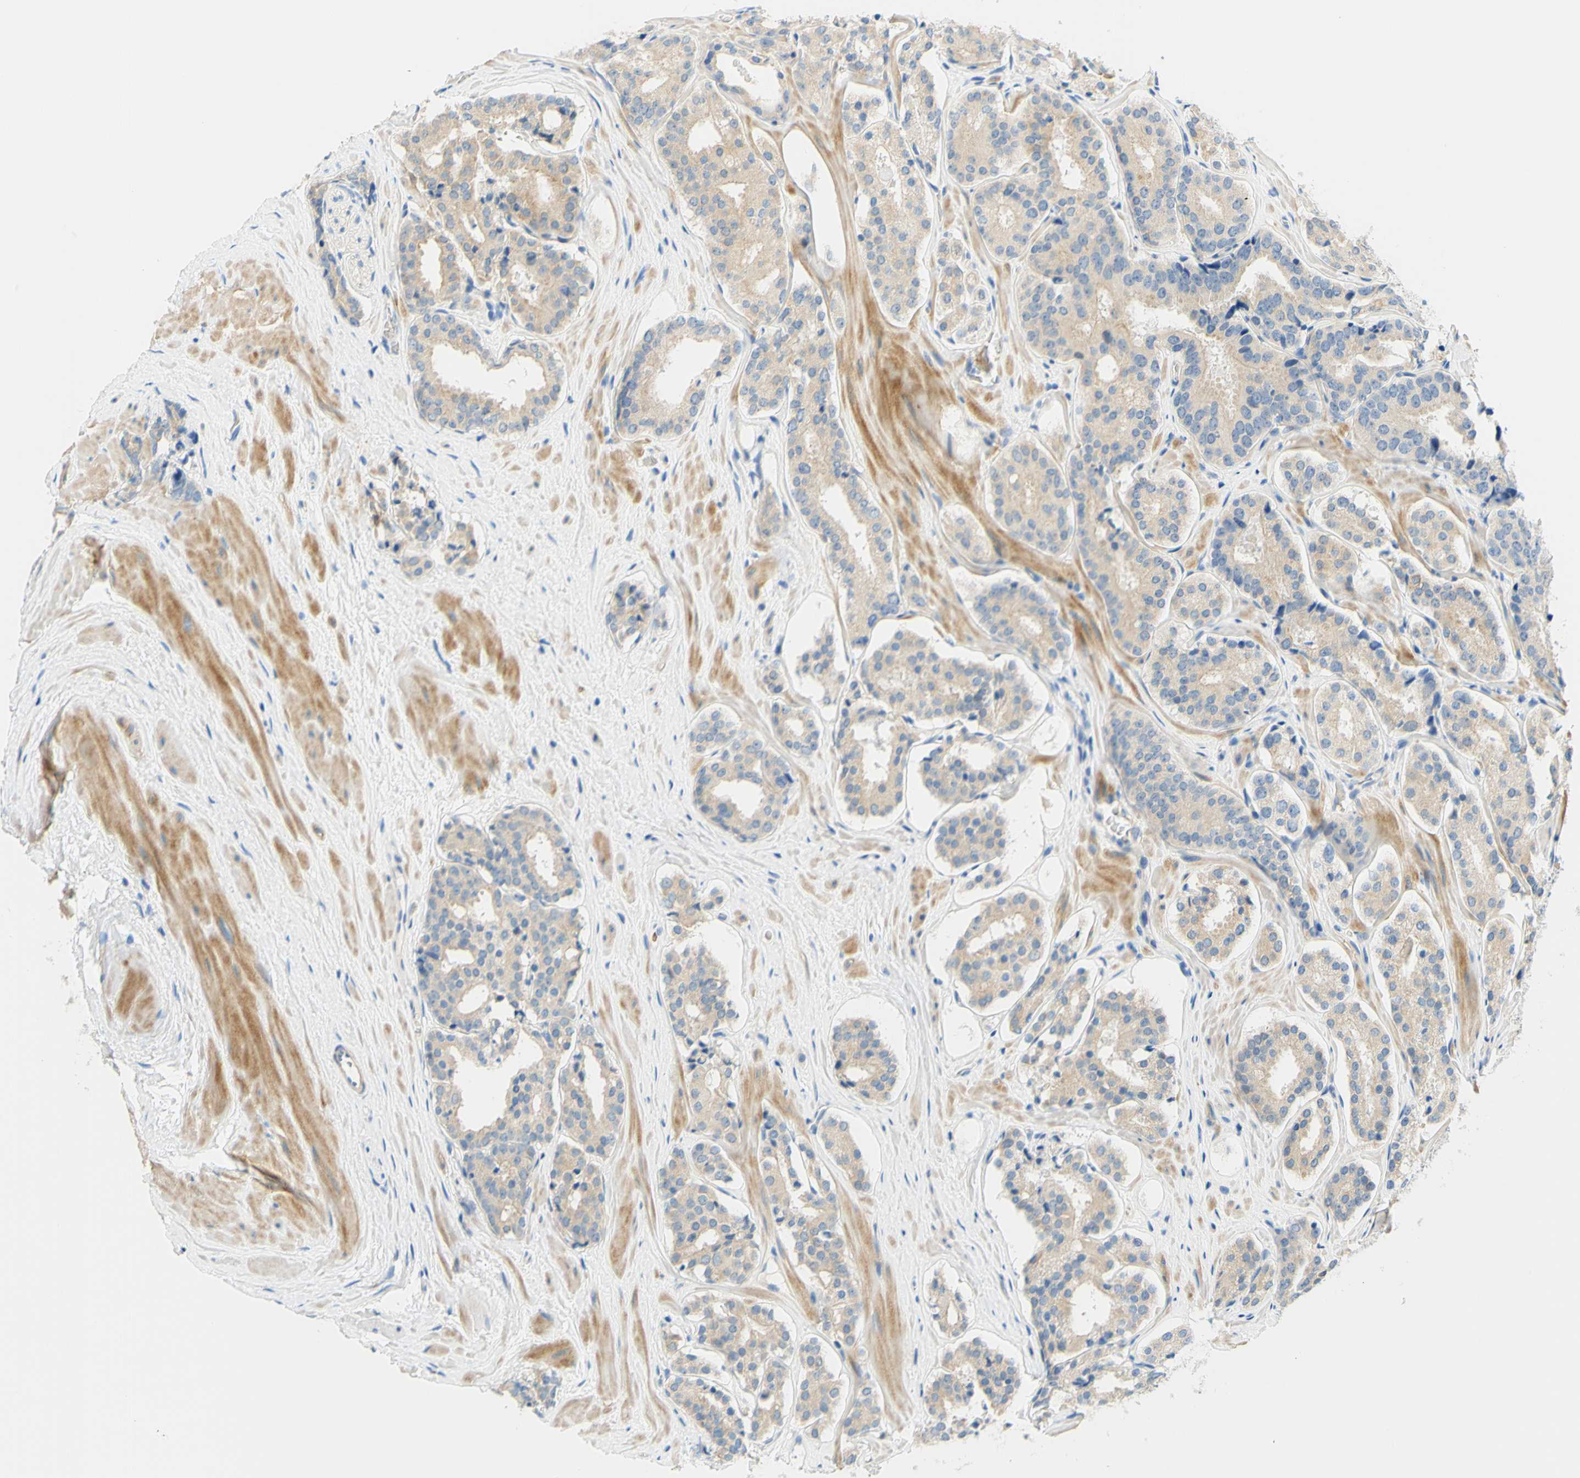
{"staining": {"intensity": "weak", "quantity": ">75%", "location": "cytoplasmic/membranous"}, "tissue": "prostate cancer", "cell_type": "Tumor cells", "image_type": "cancer", "snomed": [{"axis": "morphology", "description": "Adenocarcinoma, High grade"}, {"axis": "topography", "description": "Prostate"}], "caption": "Immunohistochemical staining of human adenocarcinoma (high-grade) (prostate) reveals weak cytoplasmic/membranous protein staining in approximately >75% of tumor cells.", "gene": "ENTREP2", "patient": {"sex": "male", "age": 60}}